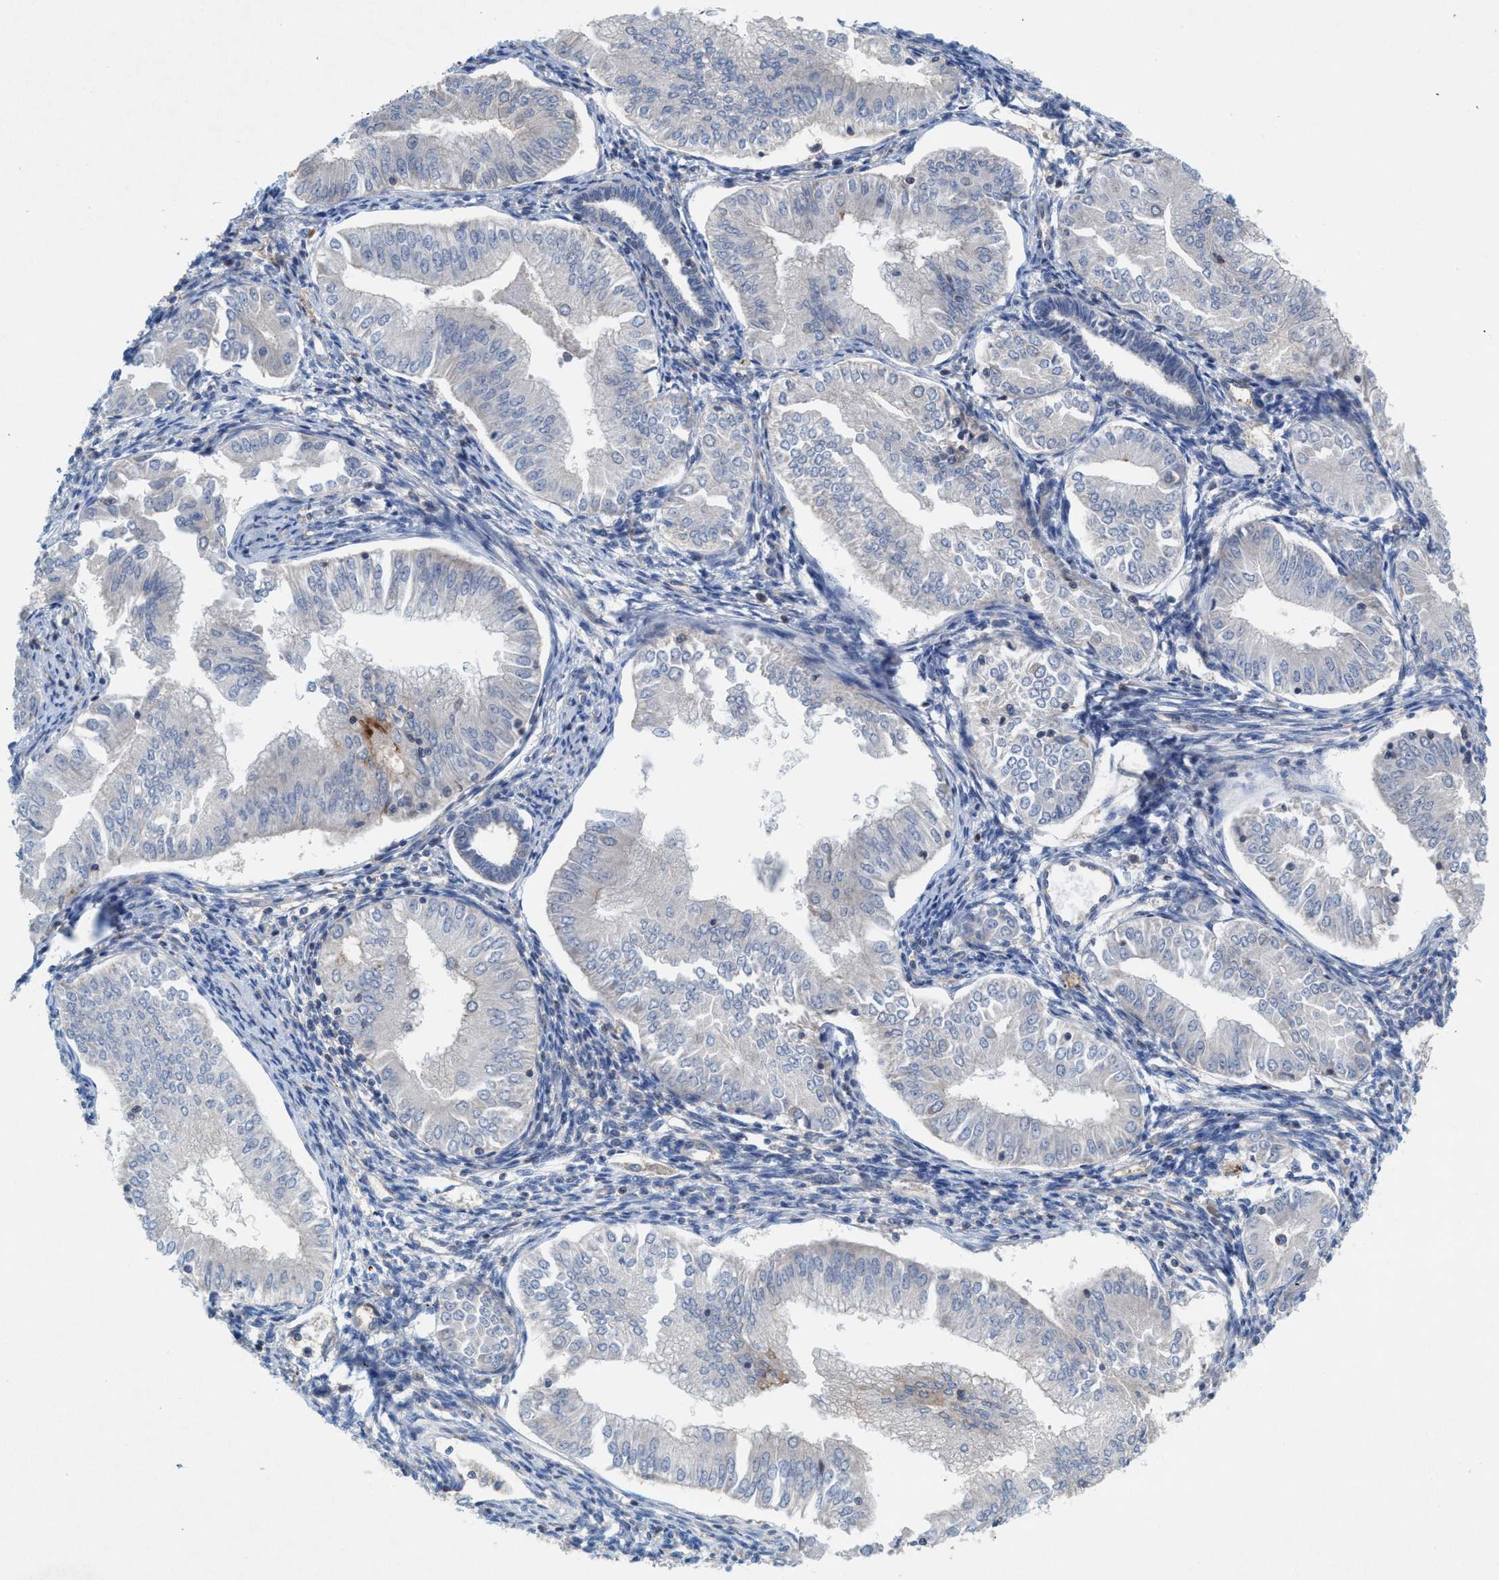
{"staining": {"intensity": "negative", "quantity": "none", "location": "none"}, "tissue": "endometrial cancer", "cell_type": "Tumor cells", "image_type": "cancer", "snomed": [{"axis": "morphology", "description": "Normal tissue, NOS"}, {"axis": "morphology", "description": "Adenocarcinoma, NOS"}, {"axis": "topography", "description": "Endometrium"}], "caption": "An immunohistochemistry histopathology image of adenocarcinoma (endometrial) is shown. There is no staining in tumor cells of adenocarcinoma (endometrial).", "gene": "MRM1", "patient": {"sex": "female", "age": 53}}